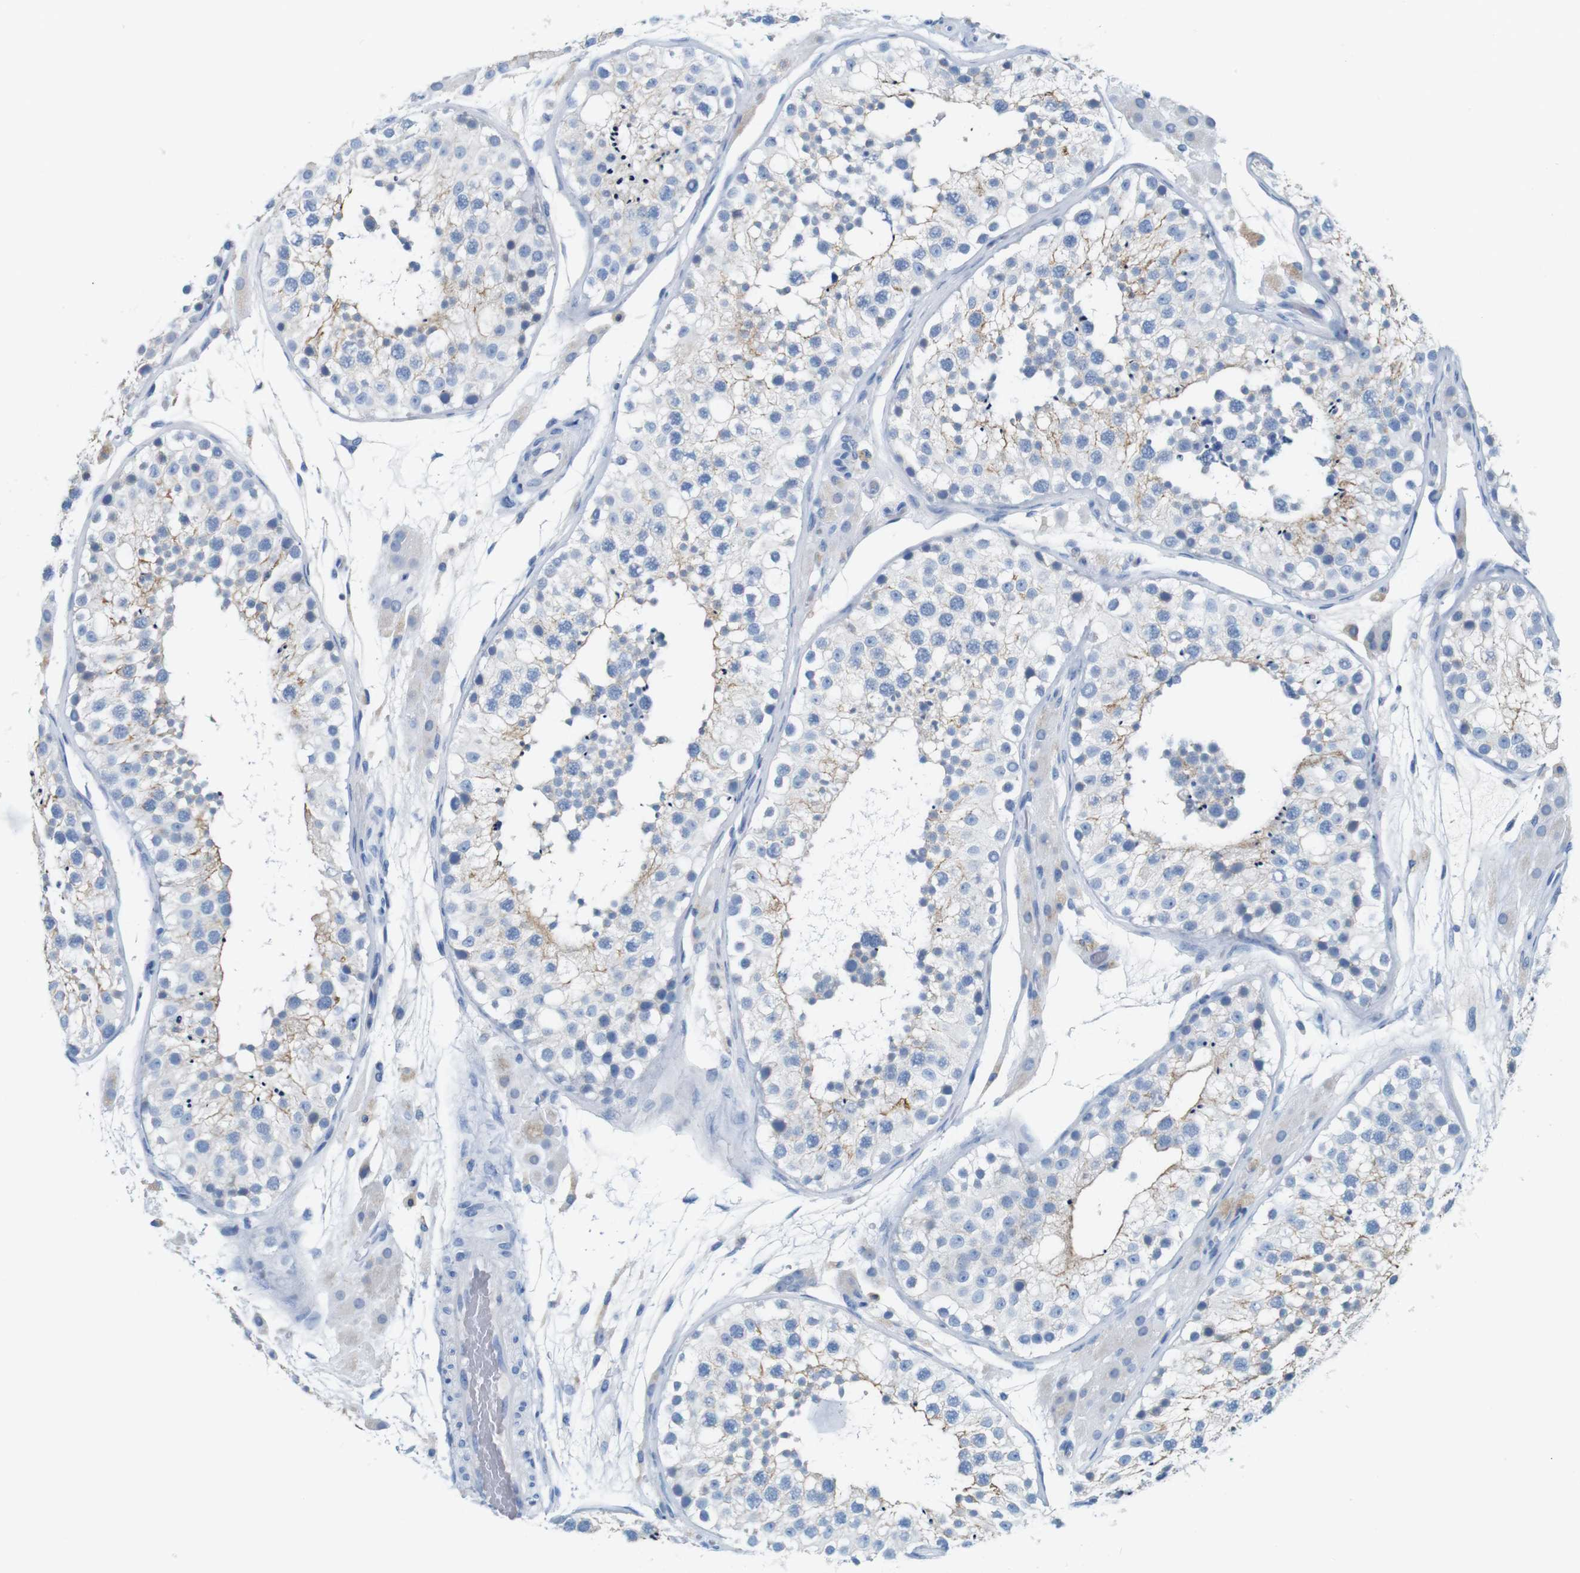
{"staining": {"intensity": "weak", "quantity": "<25%", "location": "cytoplasmic/membranous"}, "tissue": "testis", "cell_type": "Cells in seminiferous ducts", "image_type": "normal", "snomed": [{"axis": "morphology", "description": "Normal tissue, NOS"}, {"axis": "topography", "description": "Testis"}], "caption": "Immunohistochemical staining of unremarkable human testis exhibits no significant expression in cells in seminiferous ducts.", "gene": "IGSF8", "patient": {"sex": "male", "age": 26}}